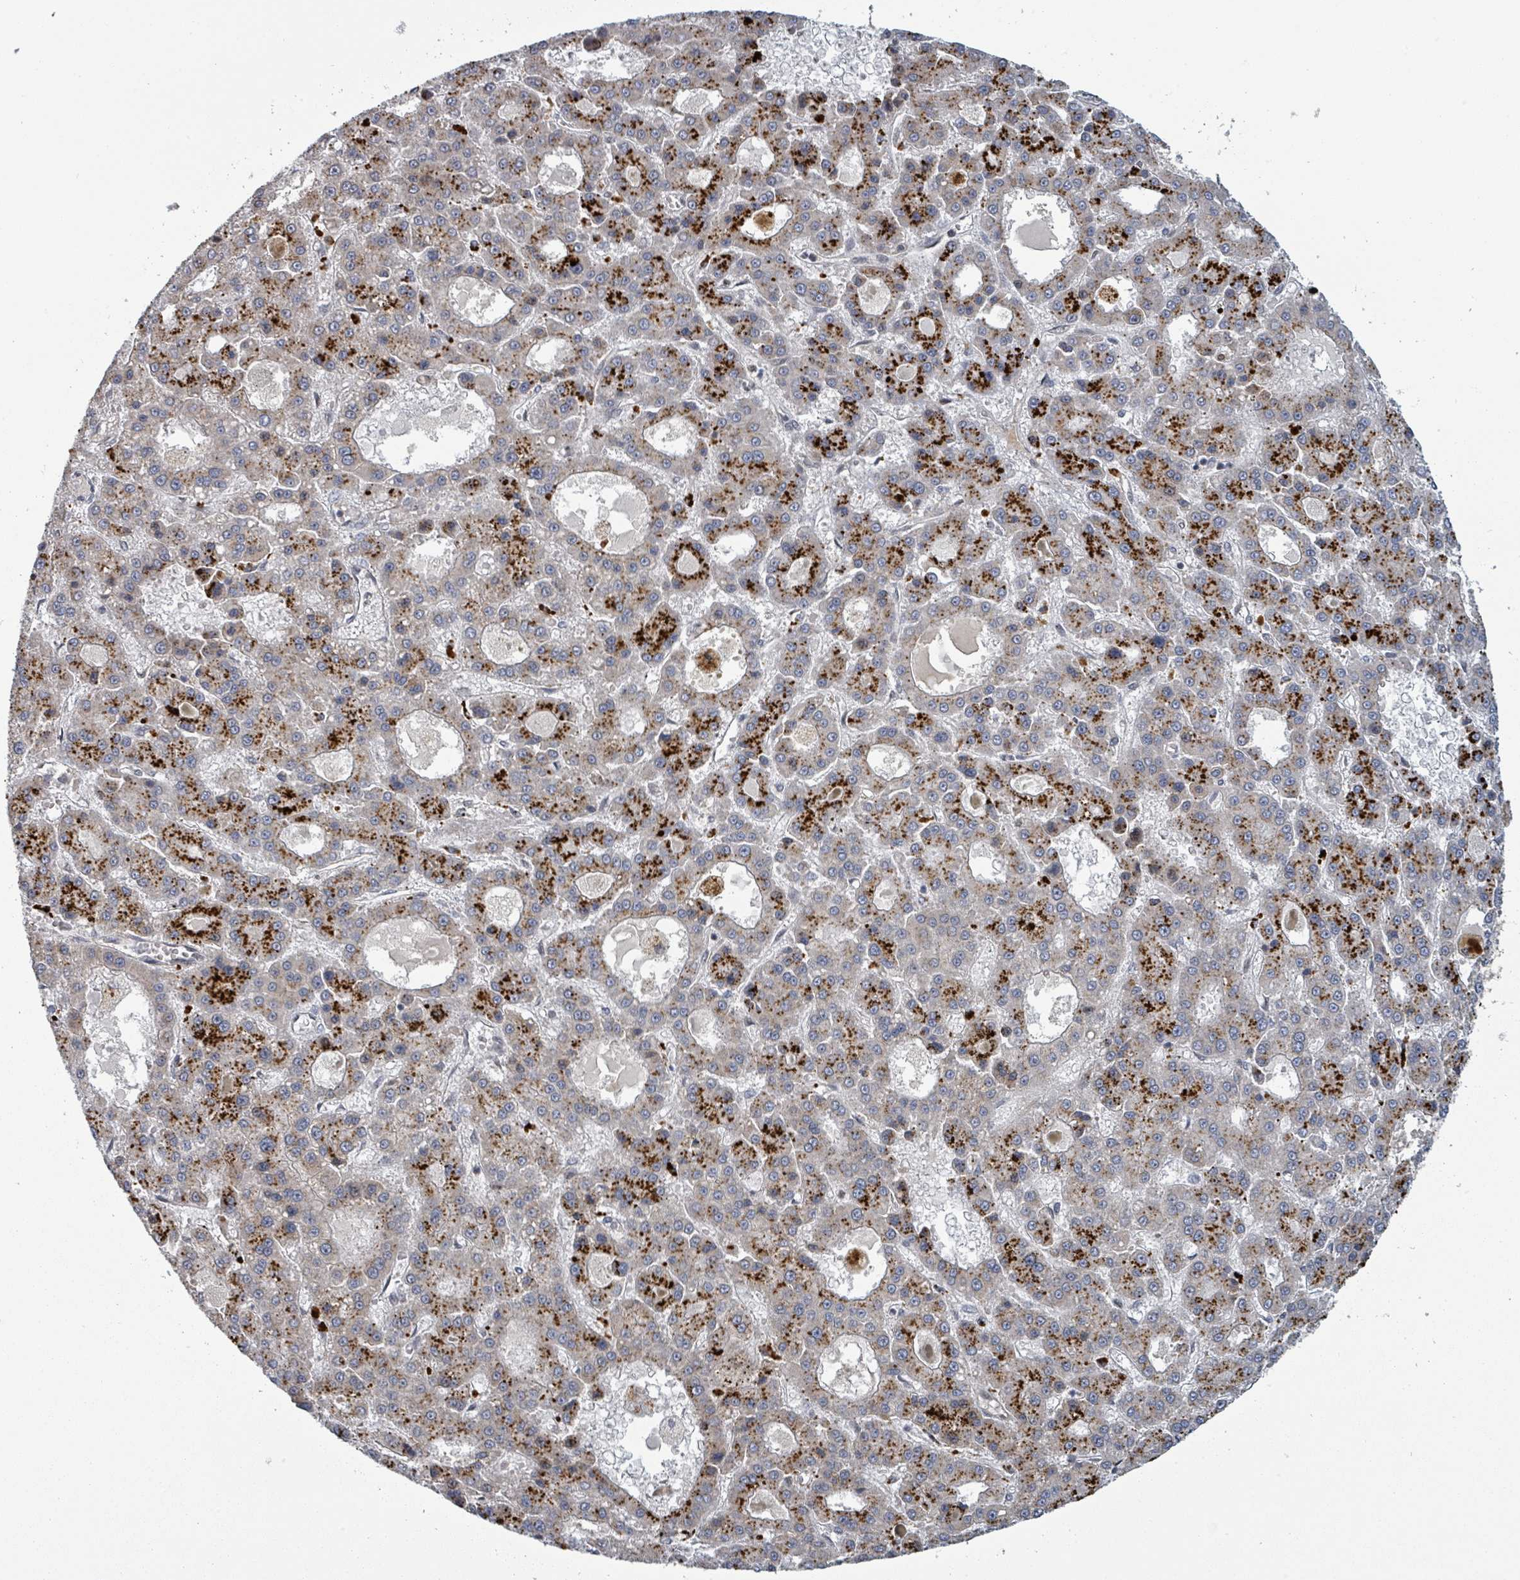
{"staining": {"intensity": "strong", "quantity": "25%-75%", "location": "cytoplasmic/membranous"}, "tissue": "liver cancer", "cell_type": "Tumor cells", "image_type": "cancer", "snomed": [{"axis": "morphology", "description": "Carcinoma, Hepatocellular, NOS"}, {"axis": "topography", "description": "Liver"}], "caption": "DAB immunohistochemical staining of human hepatocellular carcinoma (liver) demonstrates strong cytoplasmic/membranous protein expression in approximately 25%-75% of tumor cells. Using DAB (brown) and hematoxylin (blue) stains, captured at high magnification using brightfield microscopy.", "gene": "GTF3C1", "patient": {"sex": "male", "age": 70}}